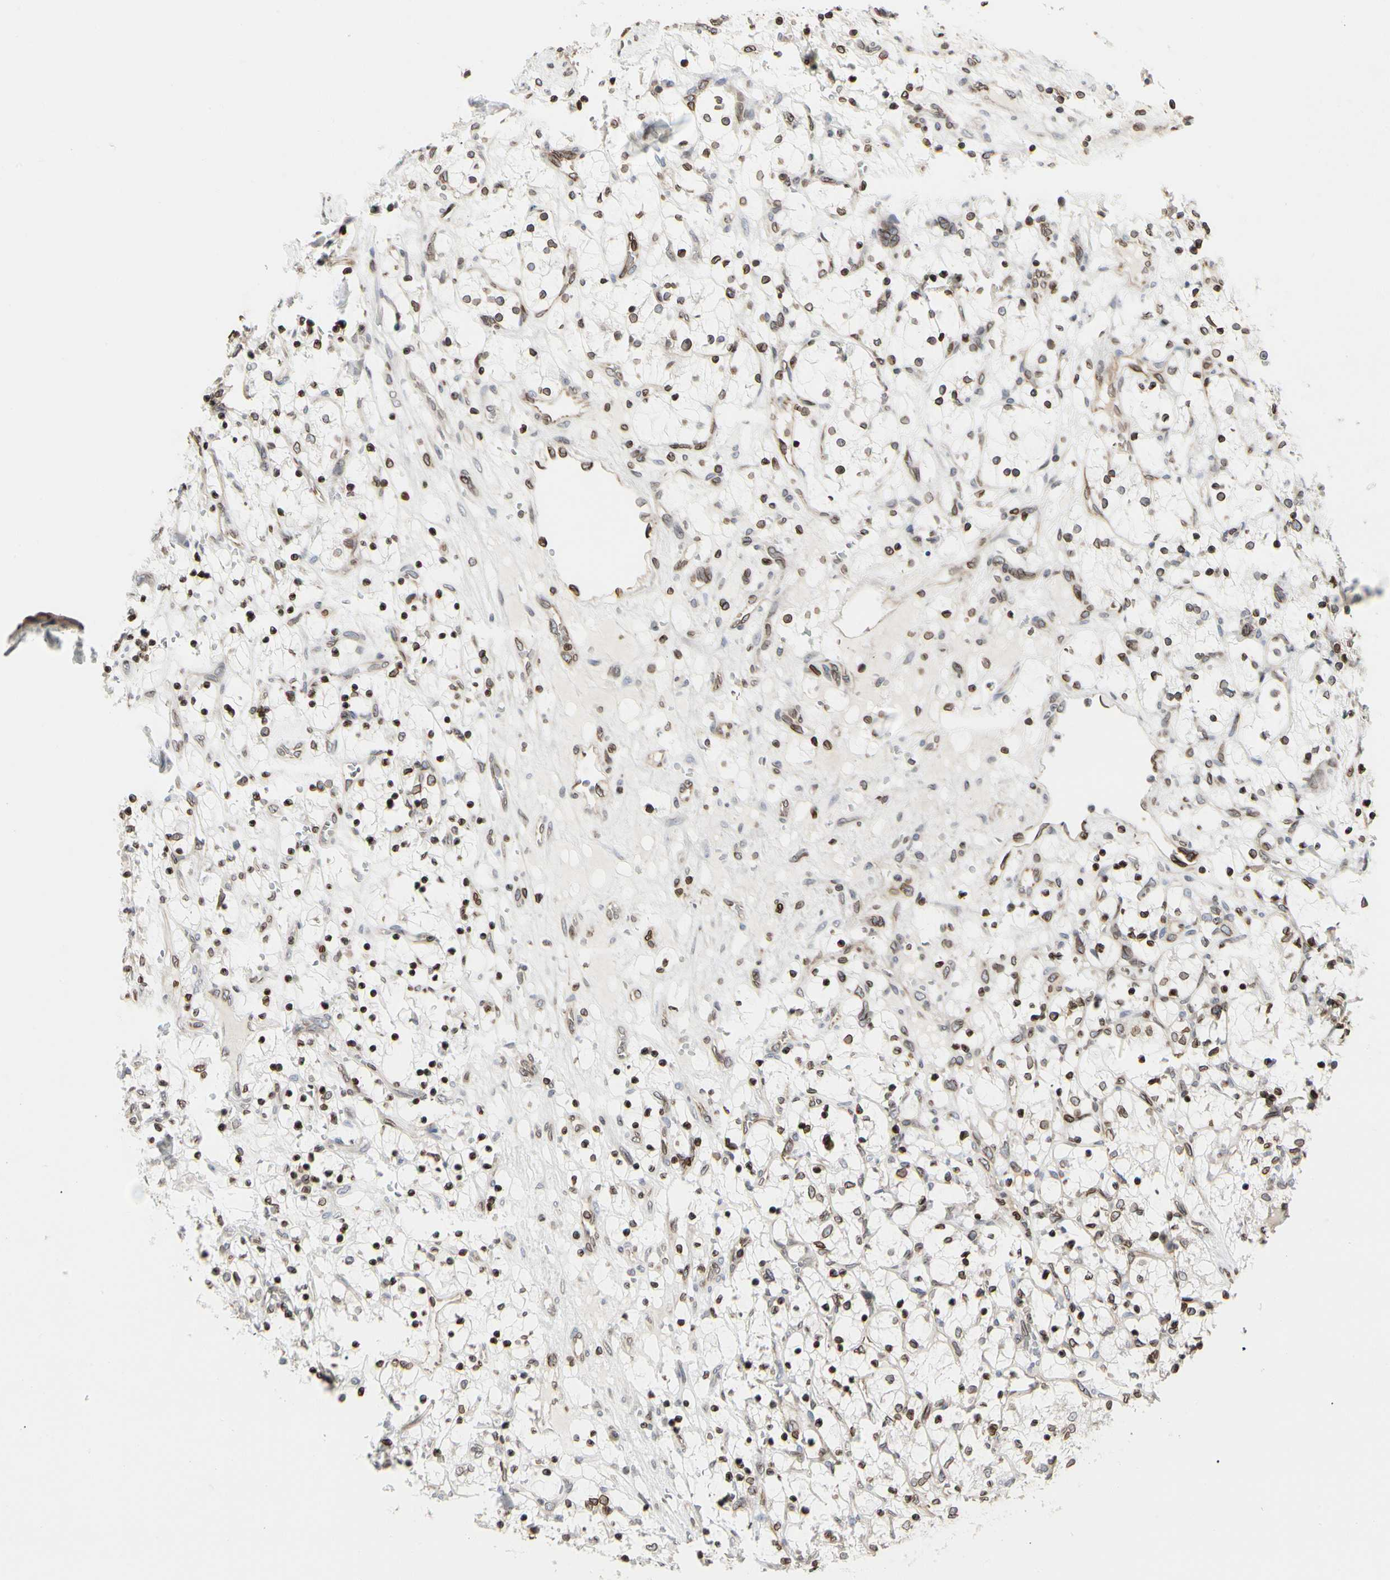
{"staining": {"intensity": "weak", "quantity": "25%-75%", "location": "cytoplasmic/membranous,nuclear"}, "tissue": "renal cancer", "cell_type": "Tumor cells", "image_type": "cancer", "snomed": [{"axis": "morphology", "description": "Adenocarcinoma, NOS"}, {"axis": "topography", "description": "Kidney"}], "caption": "Renal cancer (adenocarcinoma) stained with DAB (3,3'-diaminobenzidine) IHC displays low levels of weak cytoplasmic/membranous and nuclear expression in about 25%-75% of tumor cells.", "gene": "TMPO", "patient": {"sex": "female", "age": 69}}